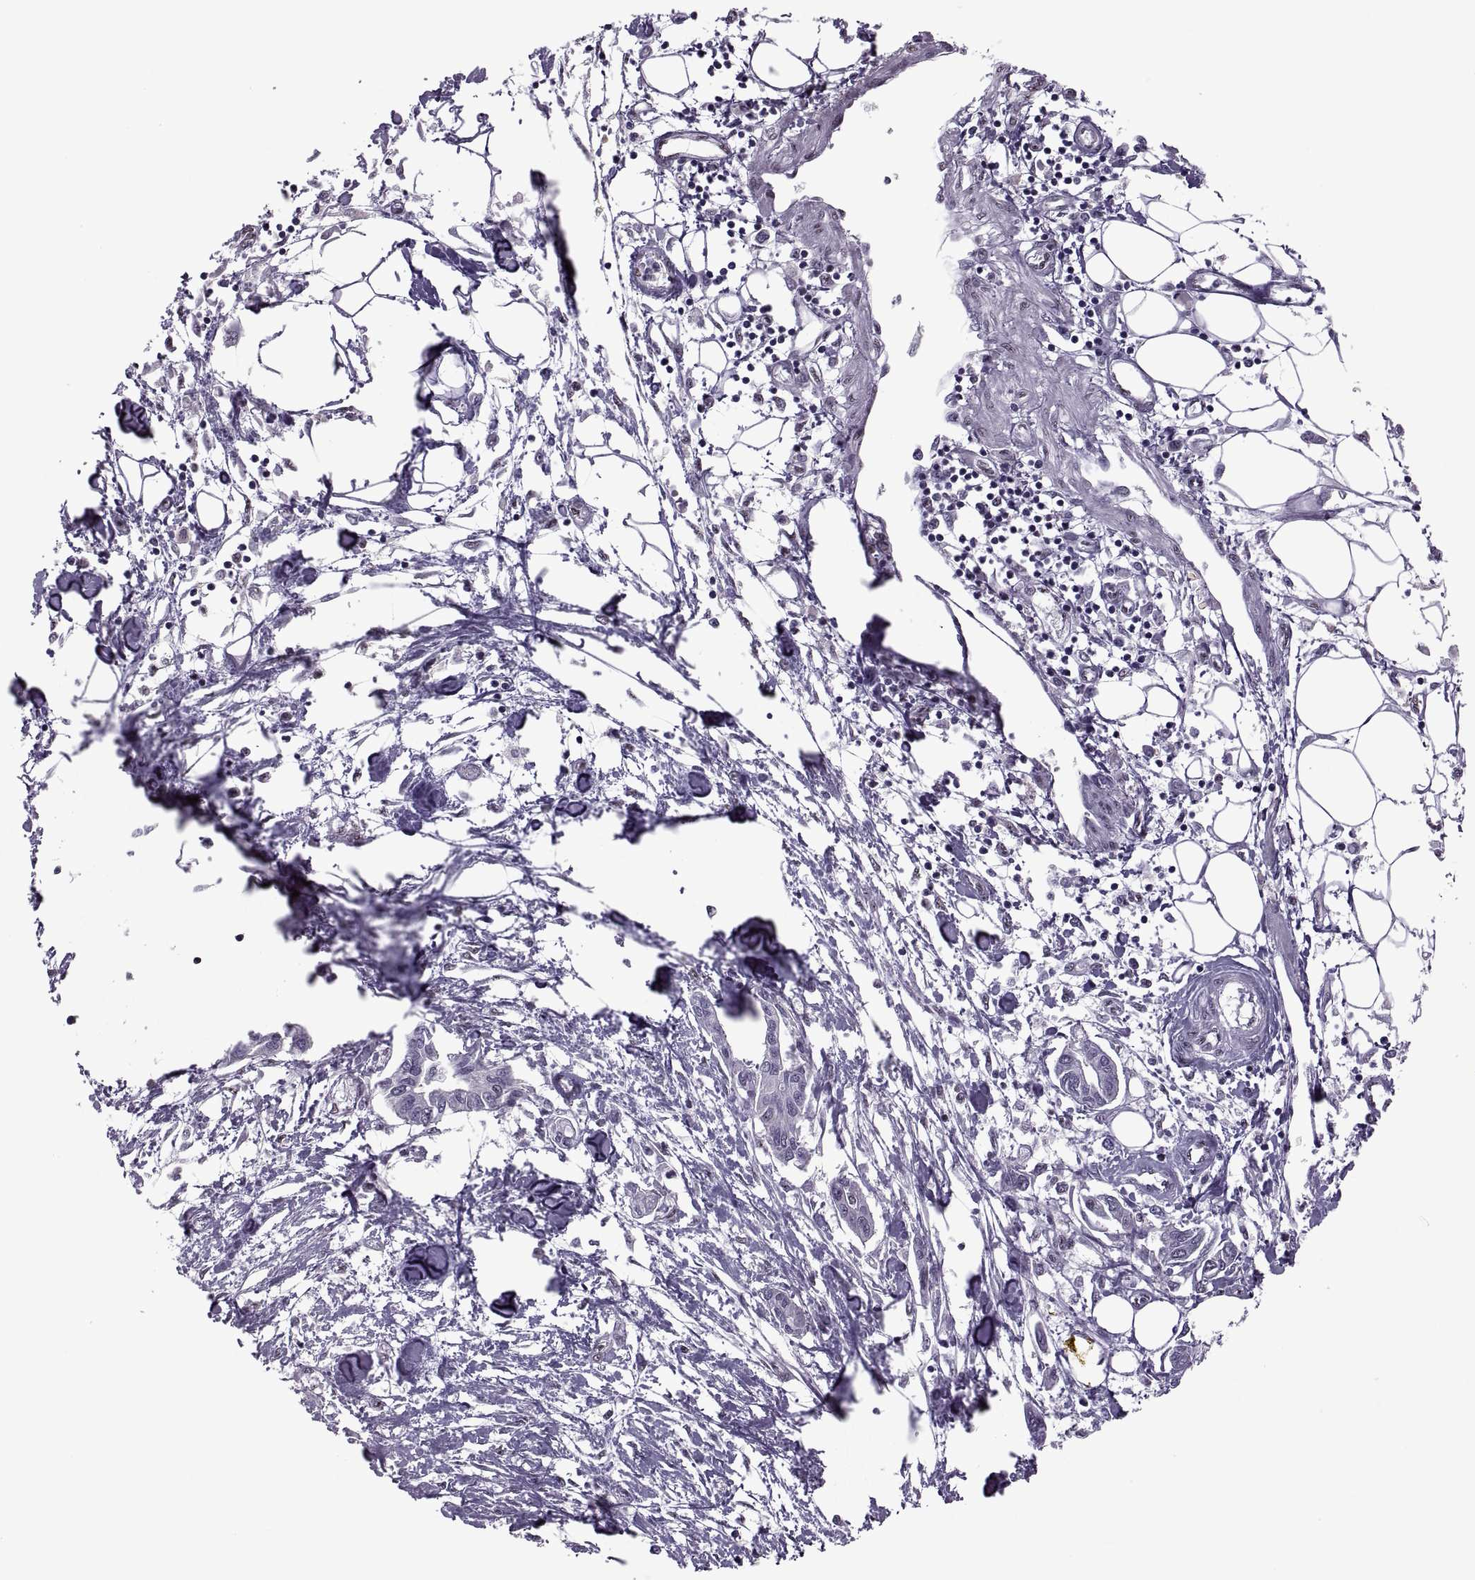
{"staining": {"intensity": "negative", "quantity": "none", "location": "none"}, "tissue": "pancreatic cancer", "cell_type": "Tumor cells", "image_type": "cancer", "snomed": [{"axis": "morphology", "description": "Adenocarcinoma, NOS"}, {"axis": "topography", "description": "Pancreas"}], "caption": "An immunohistochemistry histopathology image of pancreatic cancer is shown. There is no staining in tumor cells of pancreatic cancer.", "gene": "MAGEA4", "patient": {"sex": "male", "age": 60}}